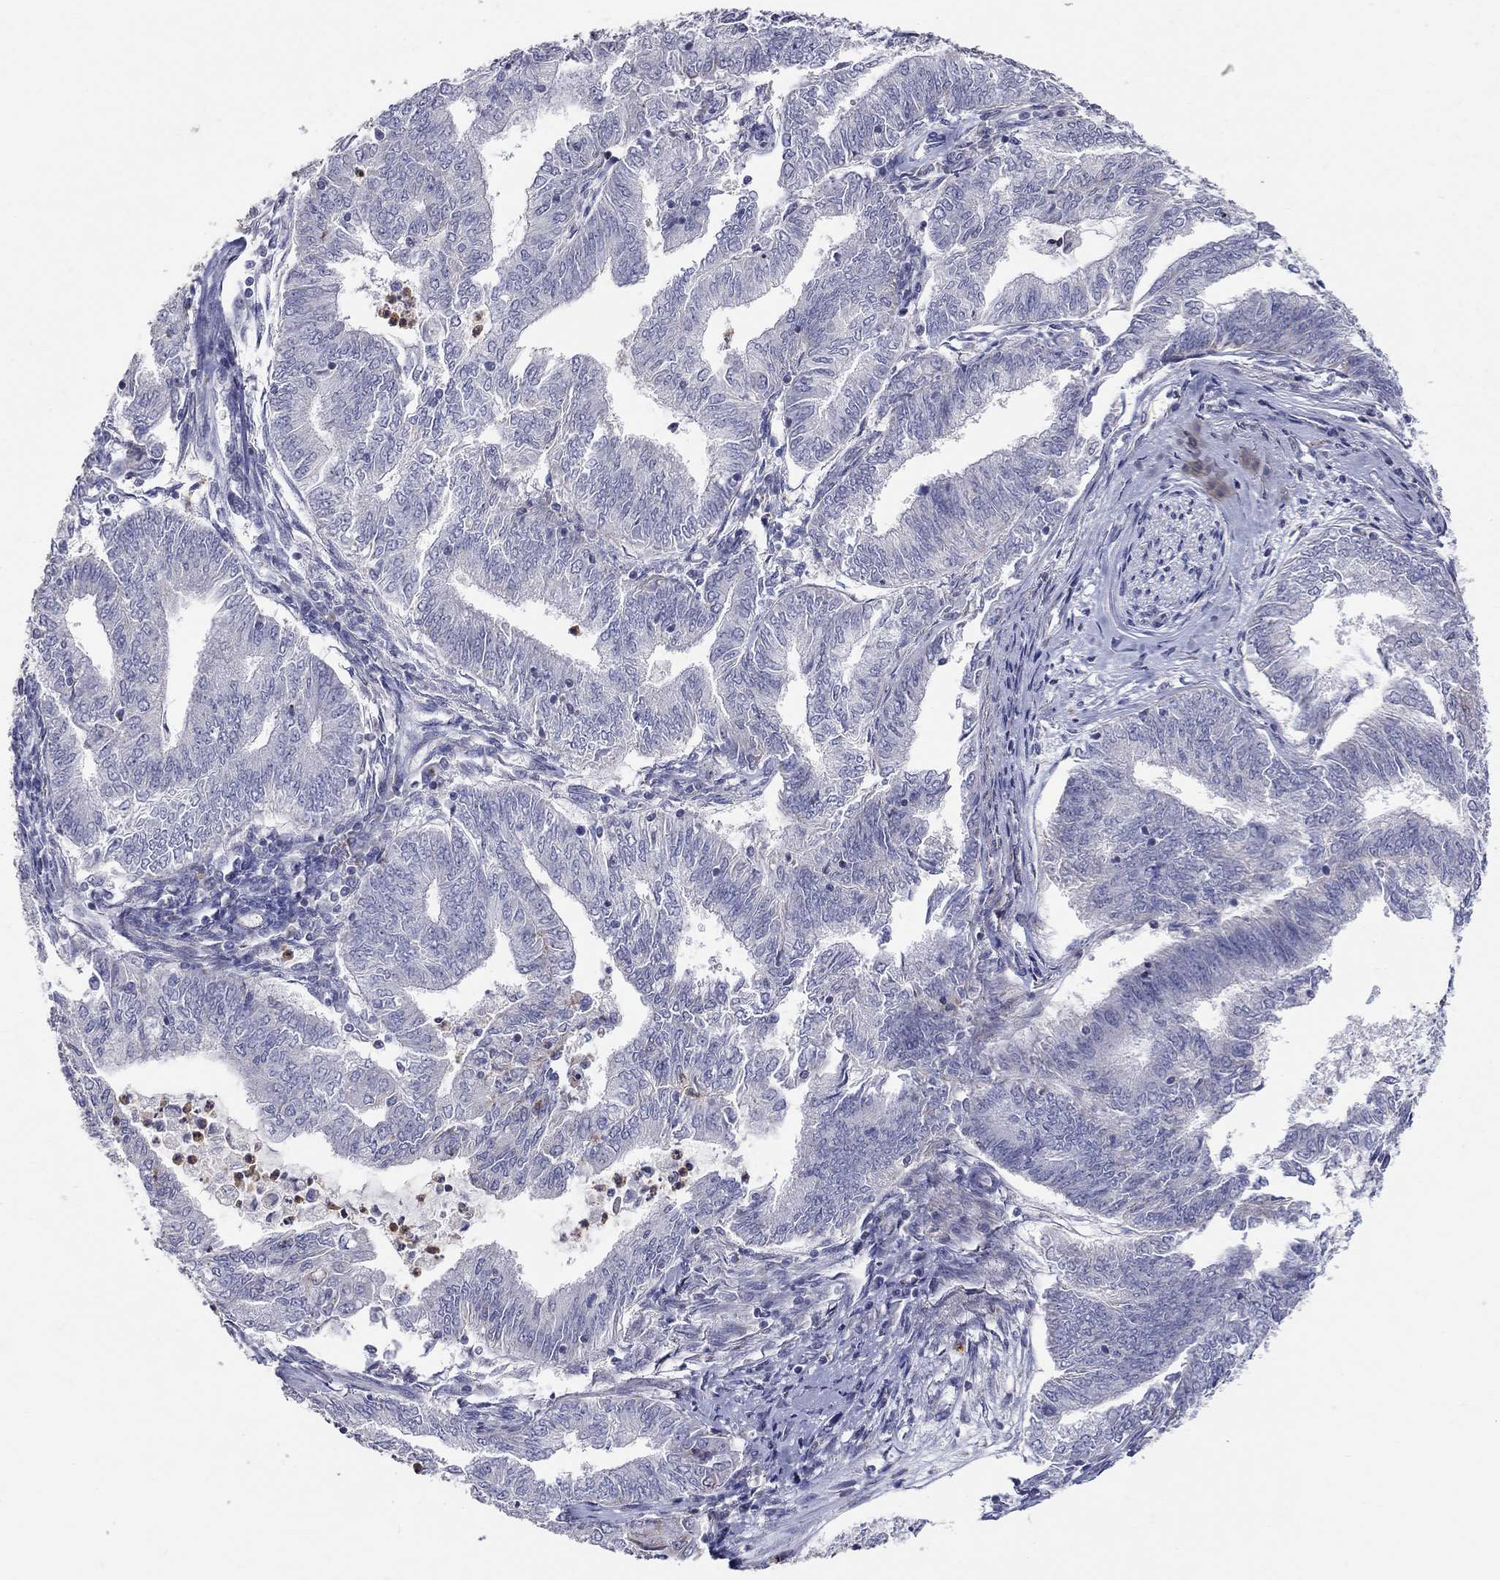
{"staining": {"intensity": "negative", "quantity": "none", "location": "none"}, "tissue": "endometrial cancer", "cell_type": "Tumor cells", "image_type": "cancer", "snomed": [{"axis": "morphology", "description": "Adenocarcinoma, NOS"}, {"axis": "topography", "description": "Endometrium"}], "caption": "Immunohistochemistry of endometrial adenocarcinoma displays no staining in tumor cells.", "gene": "HMX2", "patient": {"sex": "female", "age": 62}}